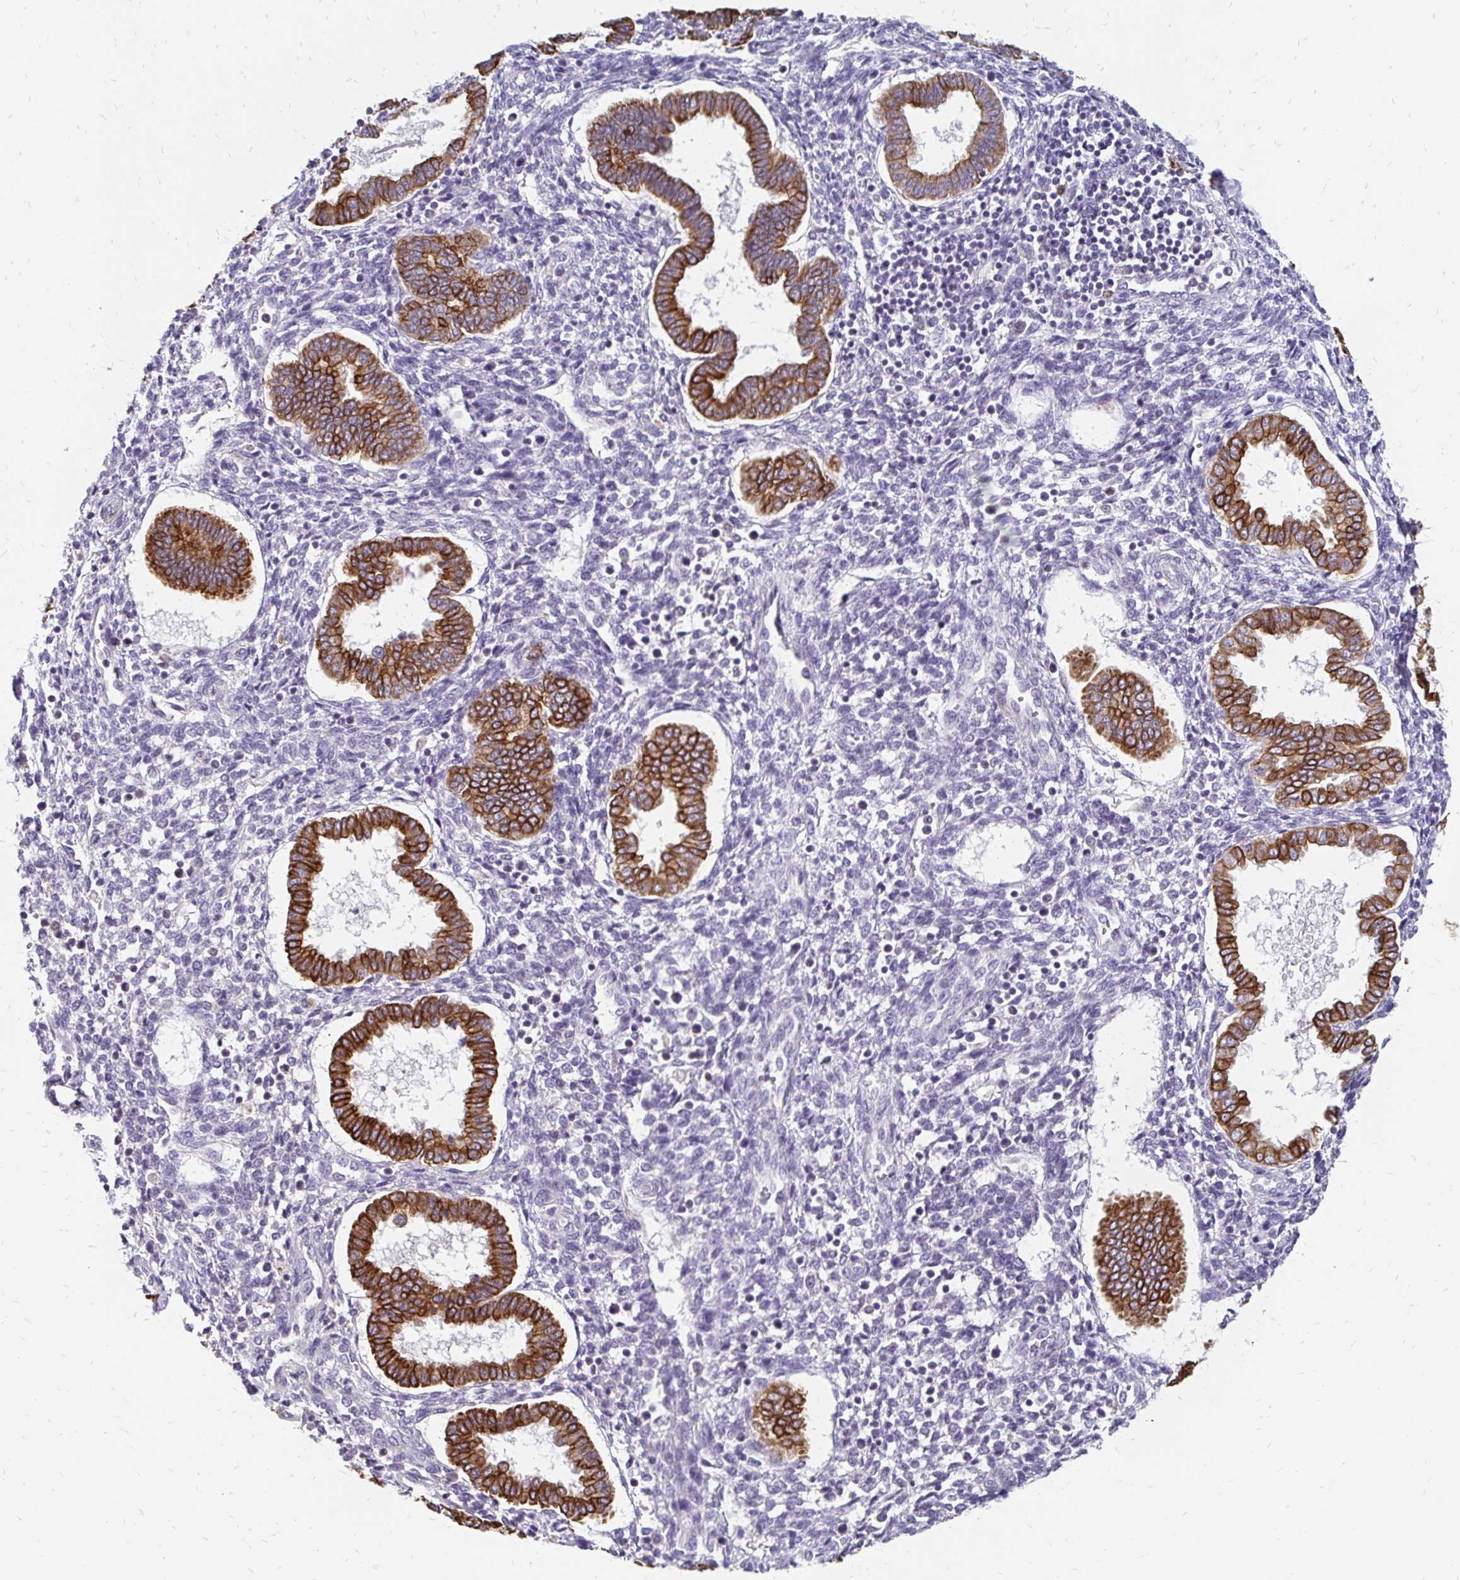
{"staining": {"intensity": "negative", "quantity": "none", "location": "none"}, "tissue": "endometrium", "cell_type": "Cells in endometrial stroma", "image_type": "normal", "snomed": [{"axis": "morphology", "description": "Normal tissue, NOS"}, {"axis": "topography", "description": "Endometrium"}], "caption": "This micrograph is of unremarkable endometrium stained with immunohistochemistry (IHC) to label a protein in brown with the nuclei are counter-stained blue. There is no expression in cells in endometrial stroma.", "gene": "DTNB", "patient": {"sex": "female", "age": 24}}